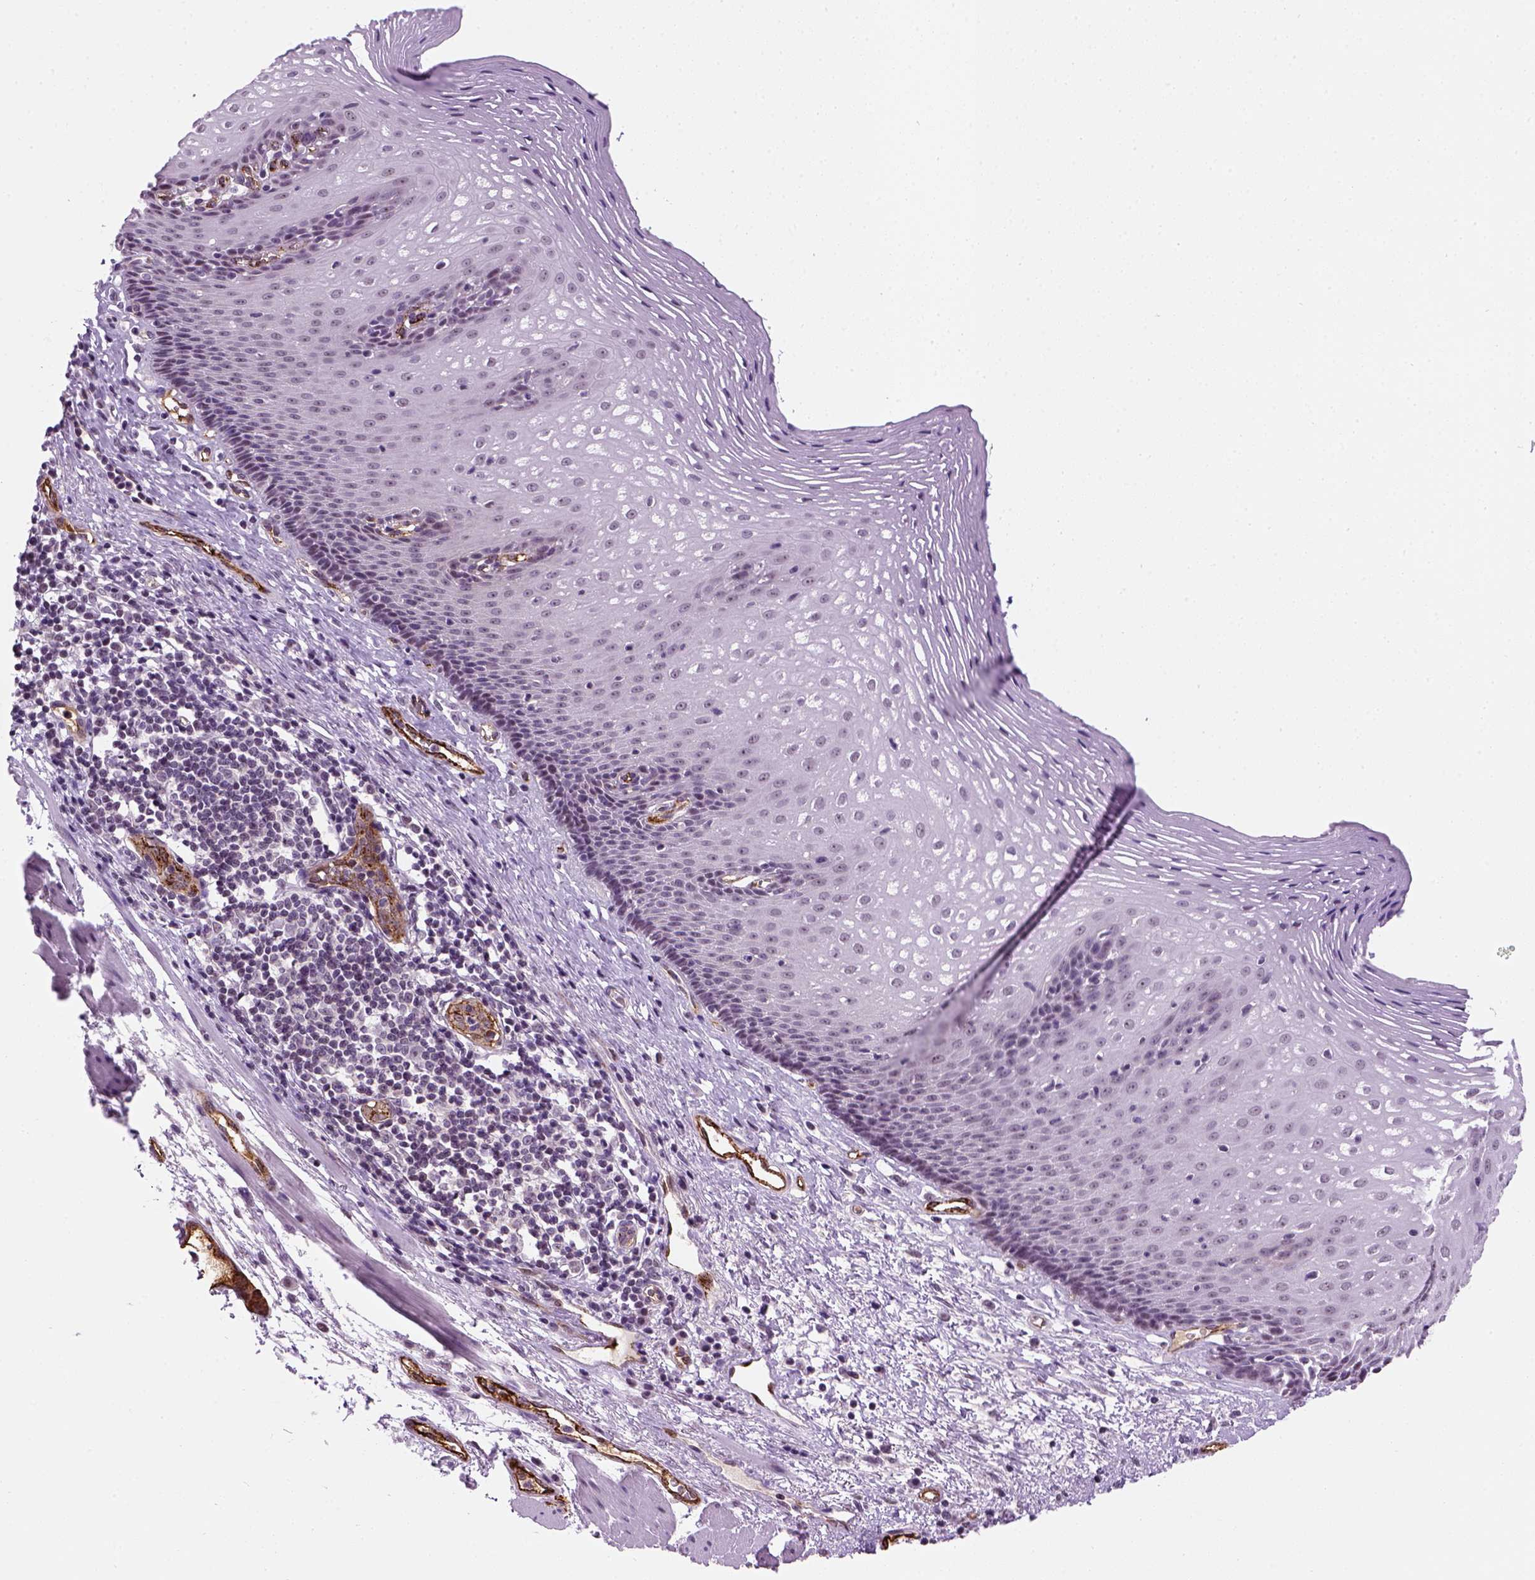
{"staining": {"intensity": "negative", "quantity": "none", "location": "none"}, "tissue": "esophagus", "cell_type": "Squamous epithelial cells", "image_type": "normal", "snomed": [{"axis": "morphology", "description": "Normal tissue, NOS"}, {"axis": "topography", "description": "Esophagus"}], "caption": "The immunohistochemistry photomicrograph has no significant staining in squamous epithelial cells of esophagus.", "gene": "VWF", "patient": {"sex": "male", "age": 76}}